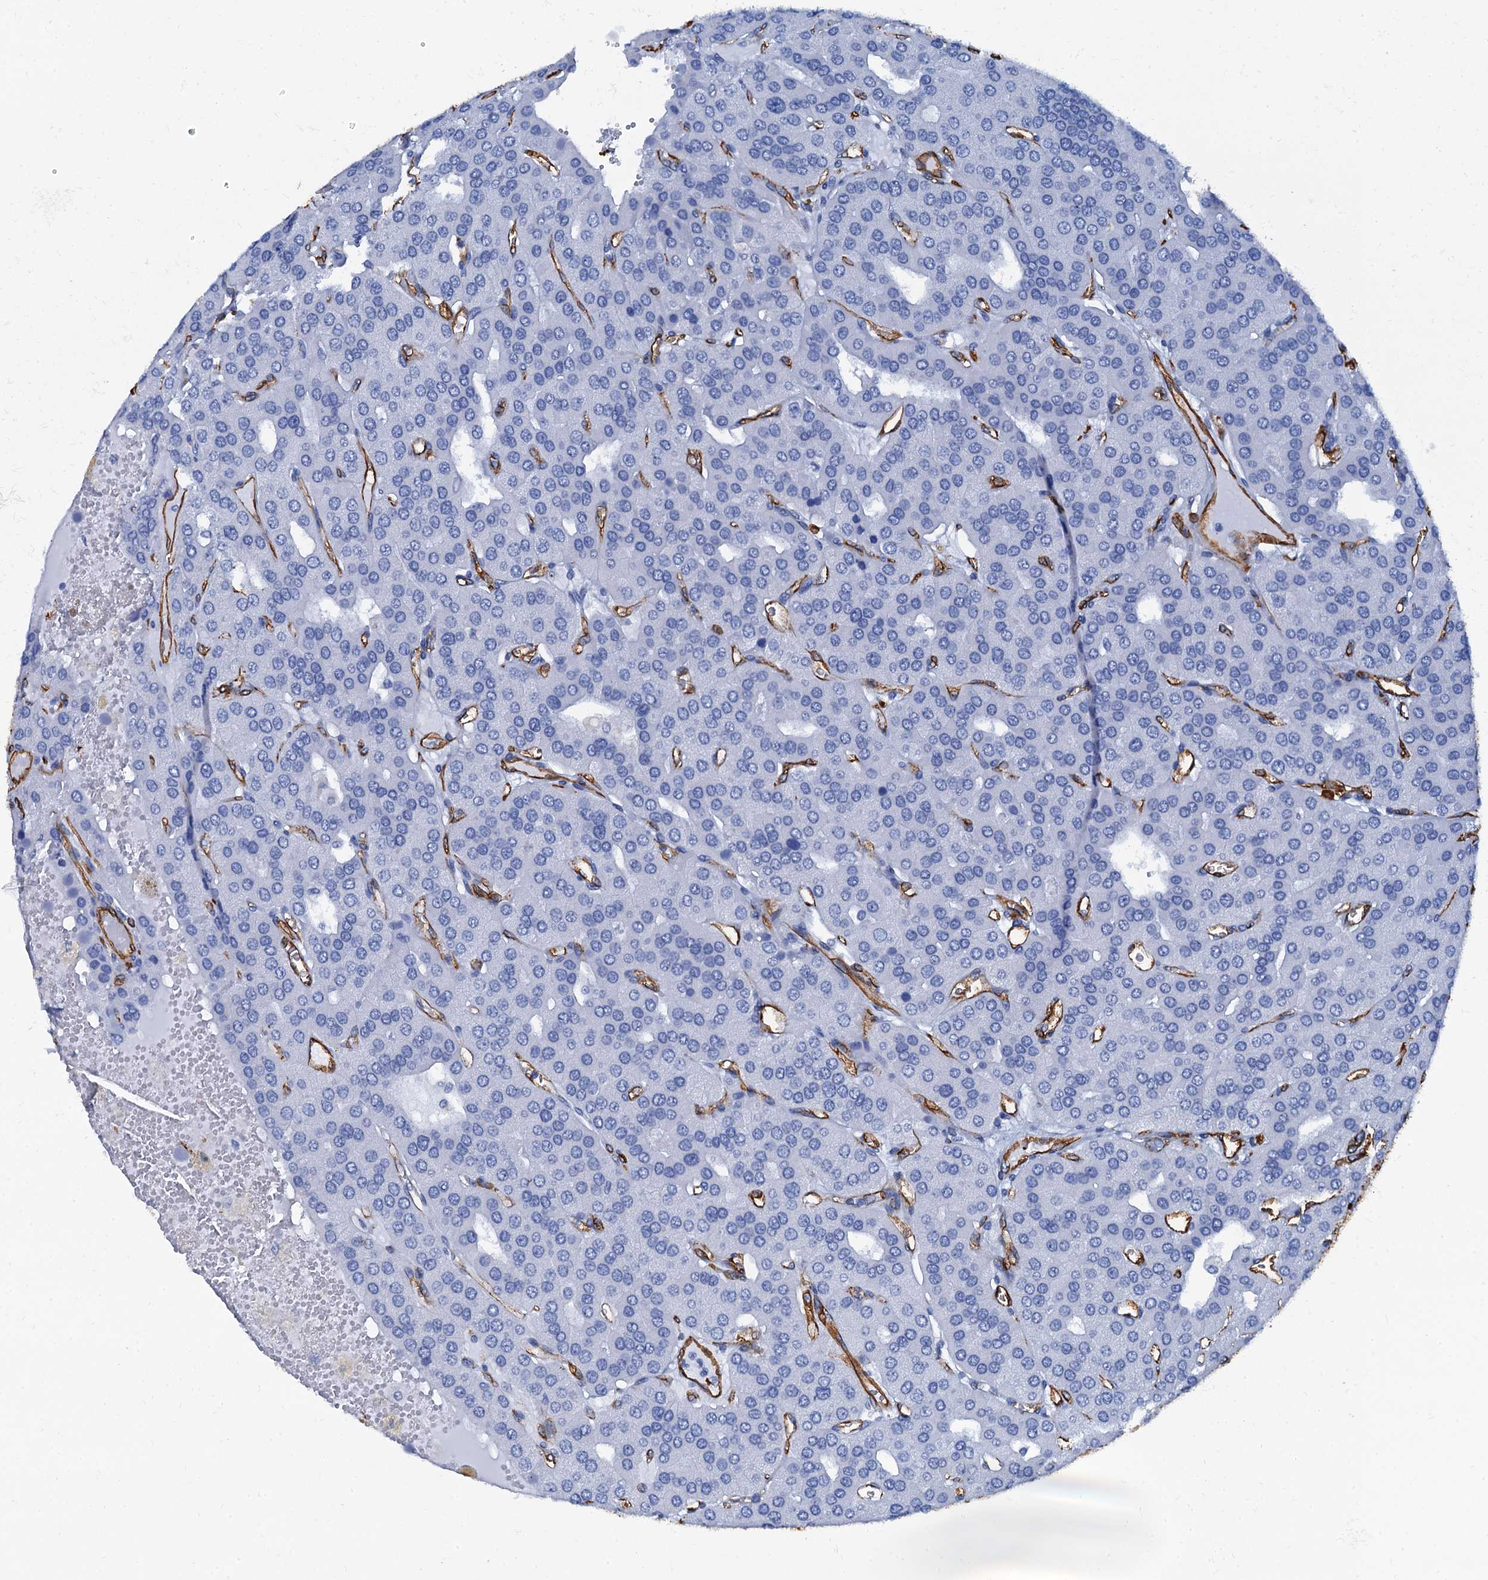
{"staining": {"intensity": "negative", "quantity": "none", "location": "none"}, "tissue": "parathyroid gland", "cell_type": "Glandular cells", "image_type": "normal", "snomed": [{"axis": "morphology", "description": "Normal tissue, NOS"}, {"axis": "morphology", "description": "Adenoma, NOS"}, {"axis": "topography", "description": "Parathyroid gland"}], "caption": "Immunohistochemistry (IHC) of normal parathyroid gland exhibits no staining in glandular cells.", "gene": "CAVIN2", "patient": {"sex": "female", "age": 86}}